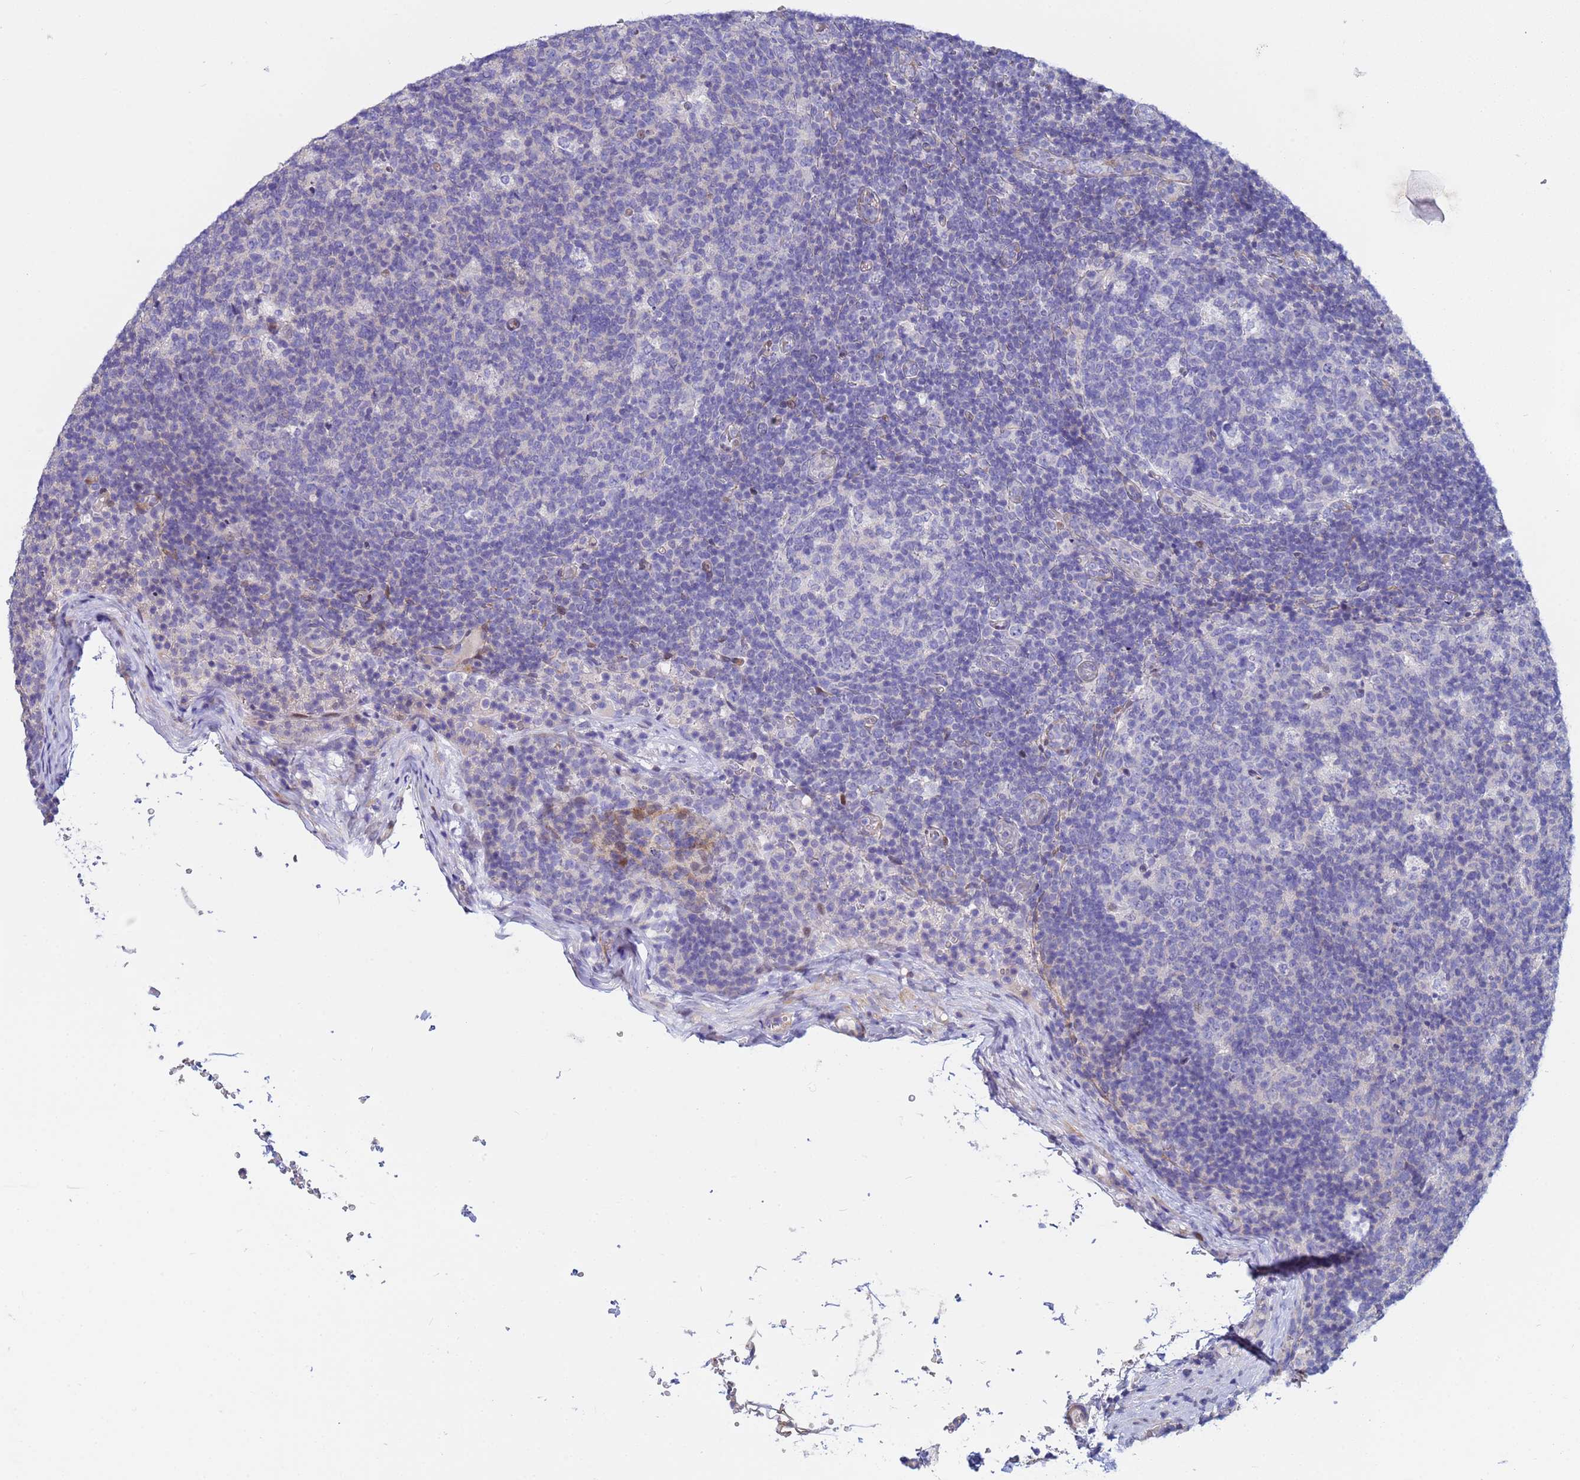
{"staining": {"intensity": "negative", "quantity": "none", "location": "none"}, "tissue": "lymph node", "cell_type": "Germinal center cells", "image_type": "normal", "snomed": [{"axis": "morphology", "description": "Normal tissue, NOS"}, {"axis": "topography", "description": "Lymph node"}], "caption": "Immunohistochemistry (IHC) image of normal lymph node: human lymph node stained with DAB (3,3'-diaminobenzidine) demonstrates no significant protein positivity in germinal center cells. (DAB (3,3'-diaminobenzidine) immunohistochemistry (IHC), high magnification).", "gene": "PPP6R1", "patient": {"sex": "female", "age": 31}}